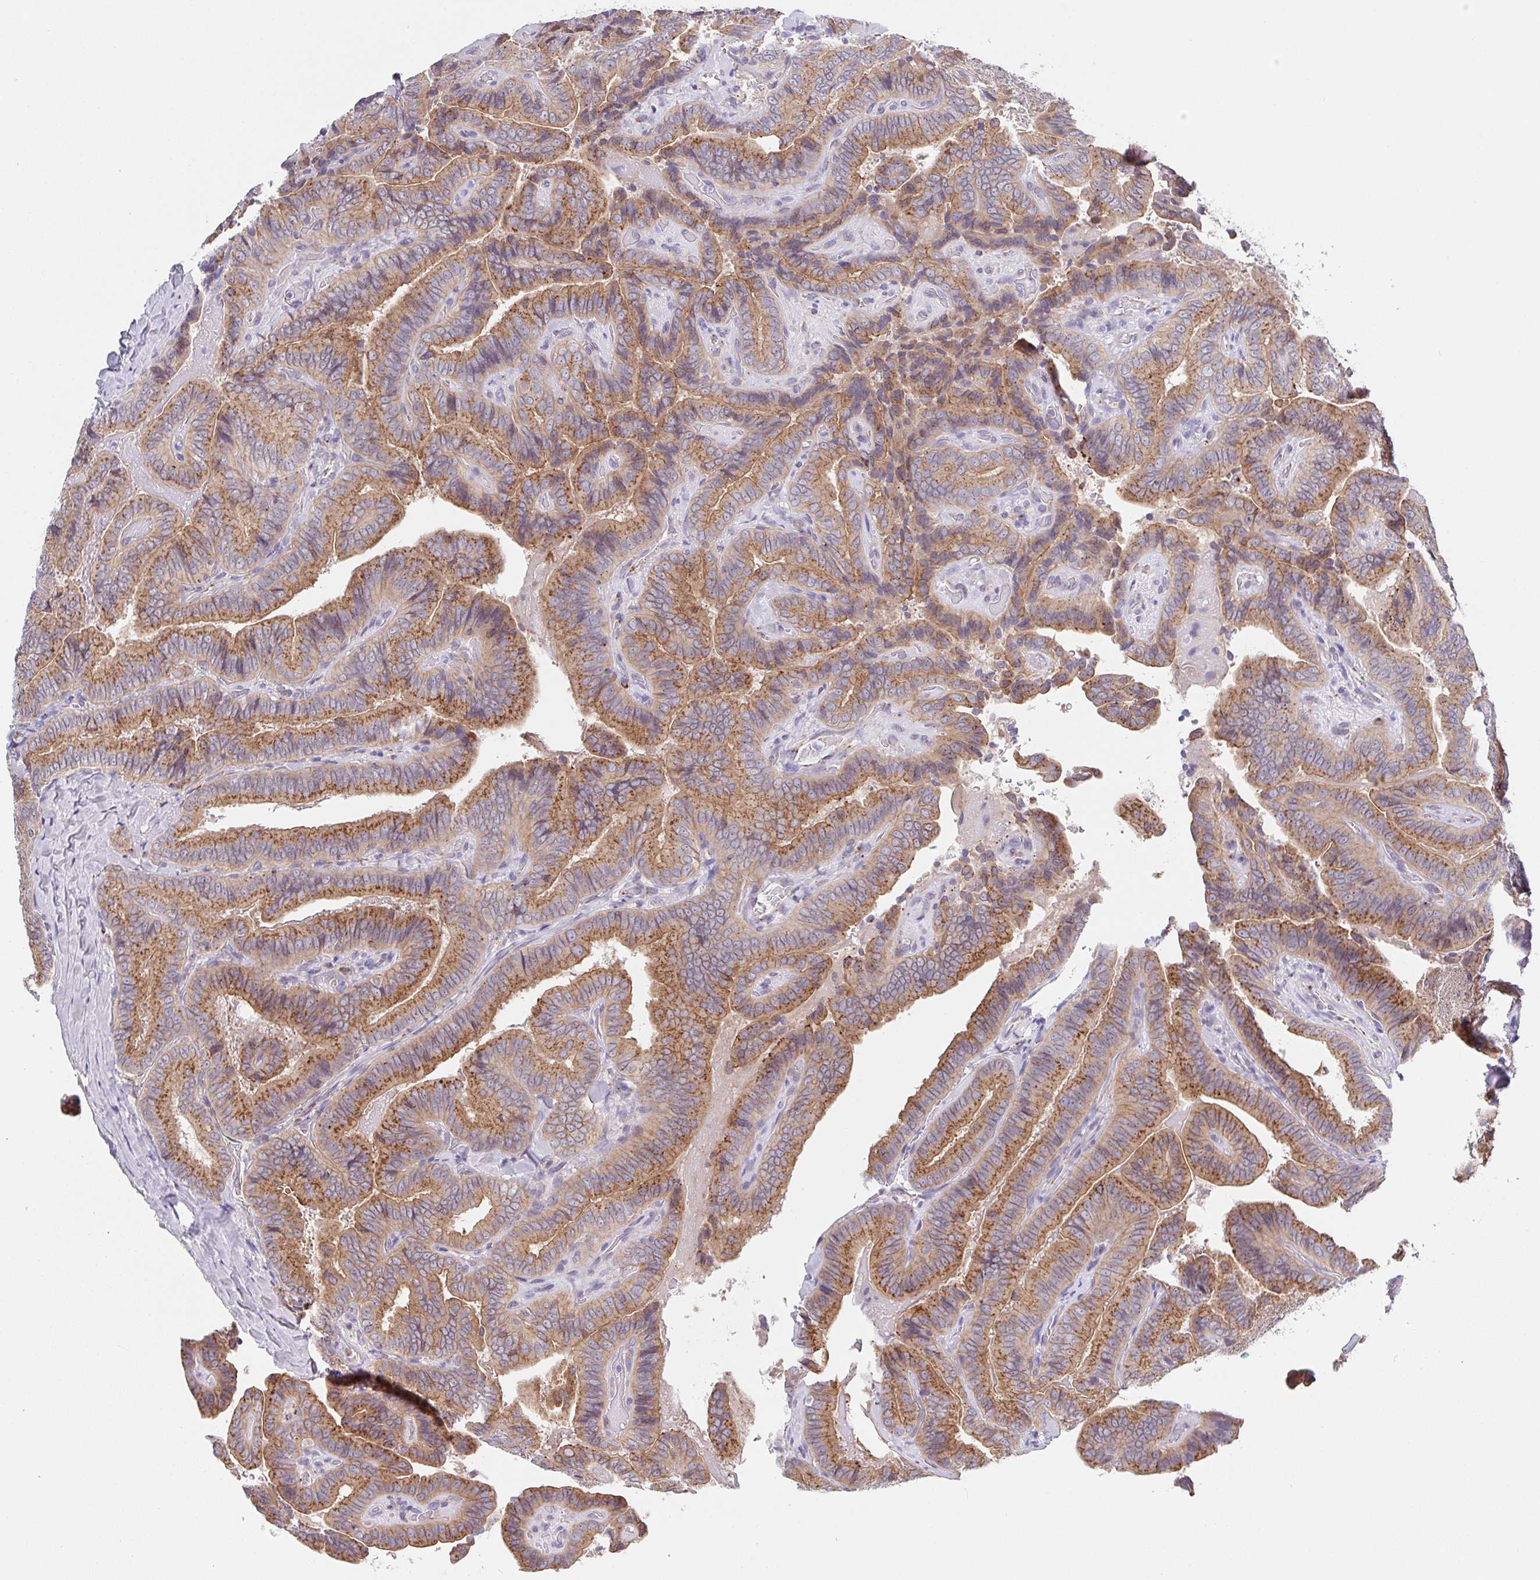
{"staining": {"intensity": "moderate", "quantity": ">75%", "location": "cytoplasmic/membranous"}, "tissue": "thyroid cancer", "cell_type": "Tumor cells", "image_type": "cancer", "snomed": [{"axis": "morphology", "description": "Papillary adenocarcinoma, NOS"}, {"axis": "topography", "description": "Thyroid gland"}], "caption": "A photomicrograph showing moderate cytoplasmic/membranous staining in approximately >75% of tumor cells in thyroid cancer (papillary adenocarcinoma), as visualized by brown immunohistochemical staining.", "gene": "PROSER3", "patient": {"sex": "male", "age": 61}}